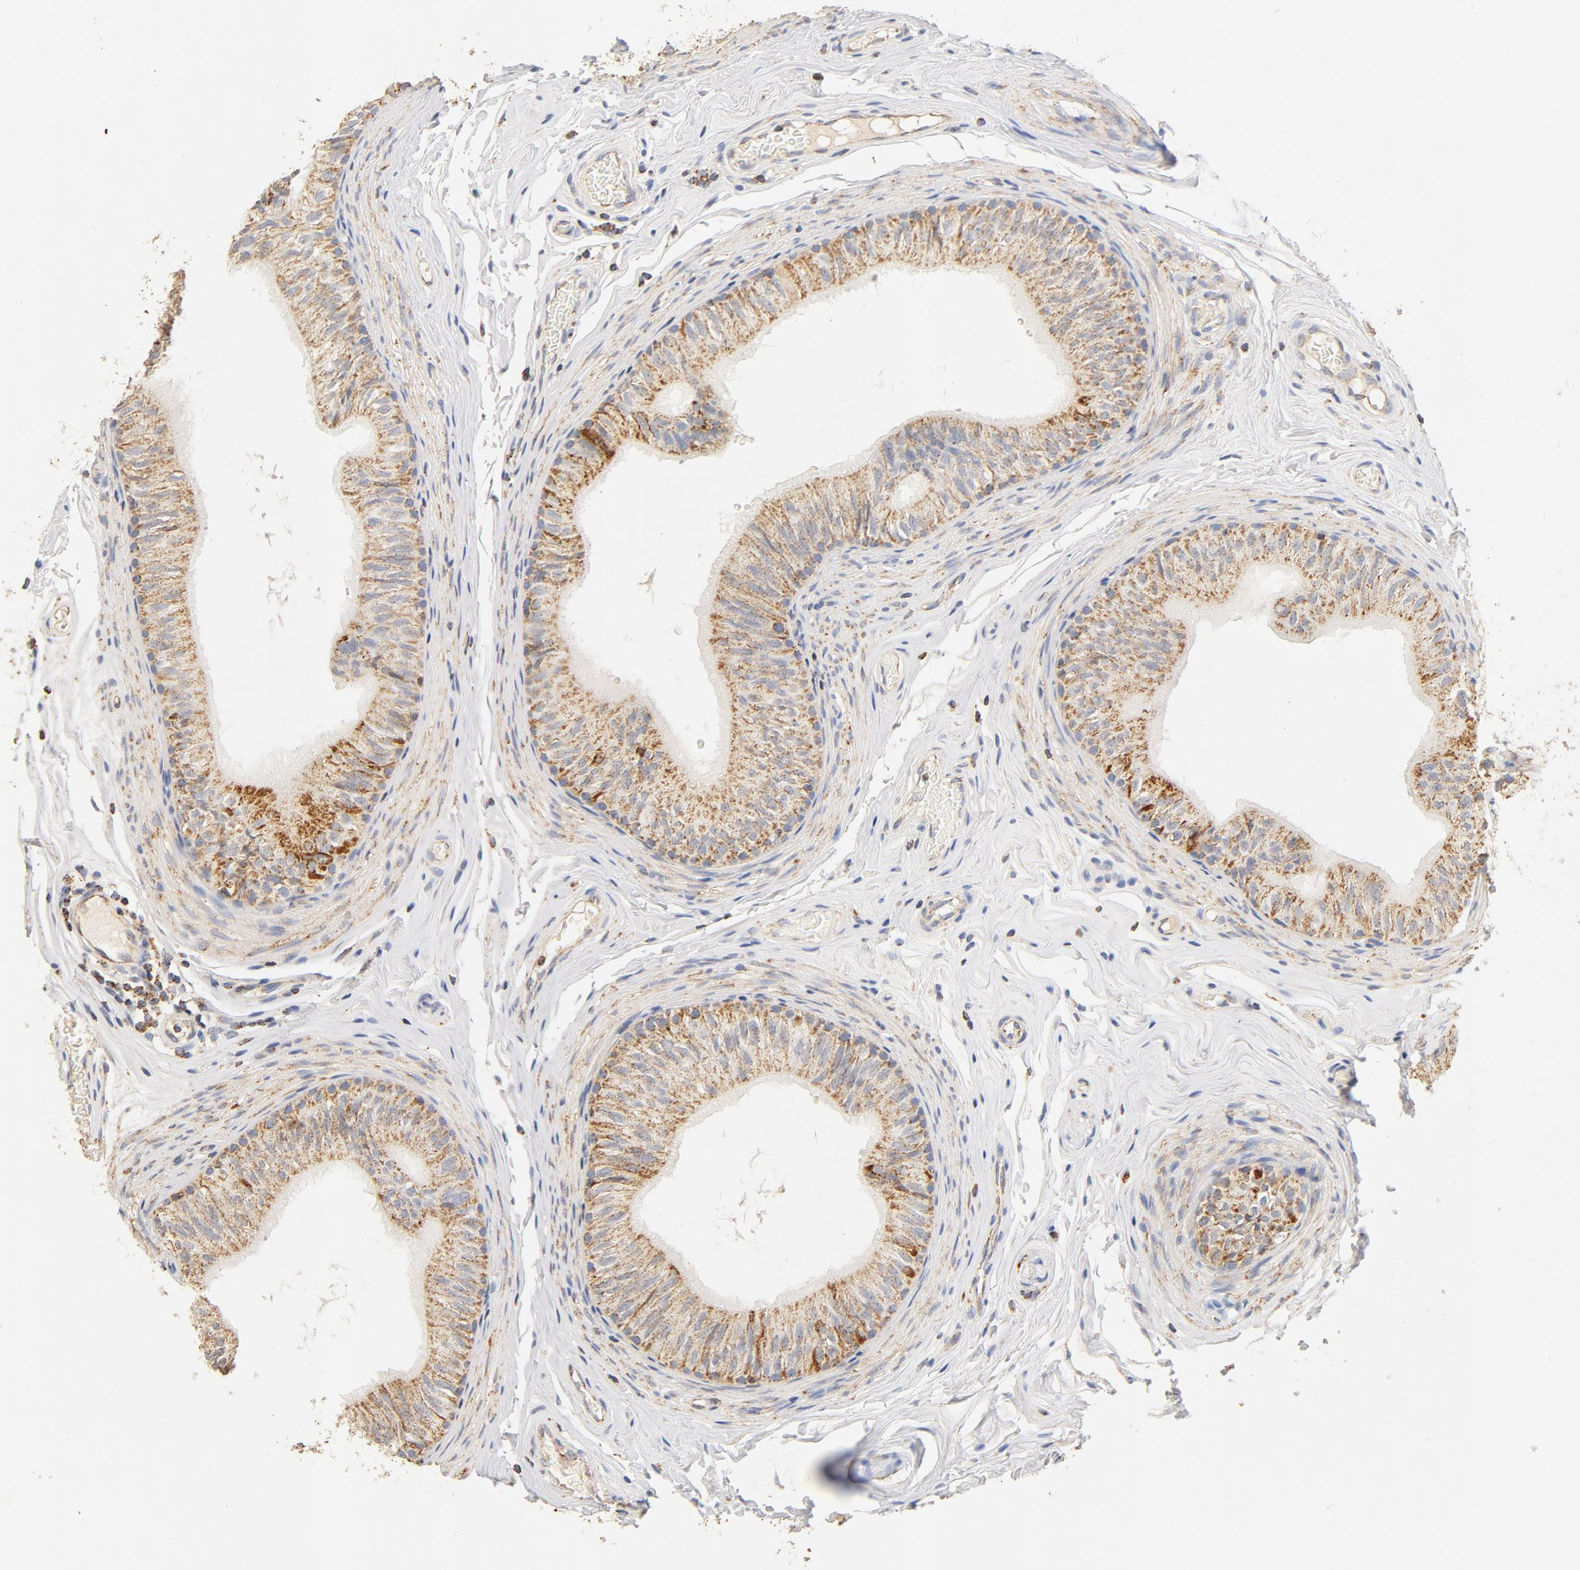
{"staining": {"intensity": "moderate", "quantity": ">75%", "location": "cytoplasmic/membranous"}, "tissue": "epididymis", "cell_type": "Glandular cells", "image_type": "normal", "snomed": [{"axis": "morphology", "description": "Normal tissue, NOS"}, {"axis": "topography", "description": "Testis"}, {"axis": "topography", "description": "Epididymis"}], "caption": "Unremarkable epididymis was stained to show a protein in brown. There is medium levels of moderate cytoplasmic/membranous positivity in about >75% of glandular cells.", "gene": "COX4I1", "patient": {"sex": "male", "age": 36}}